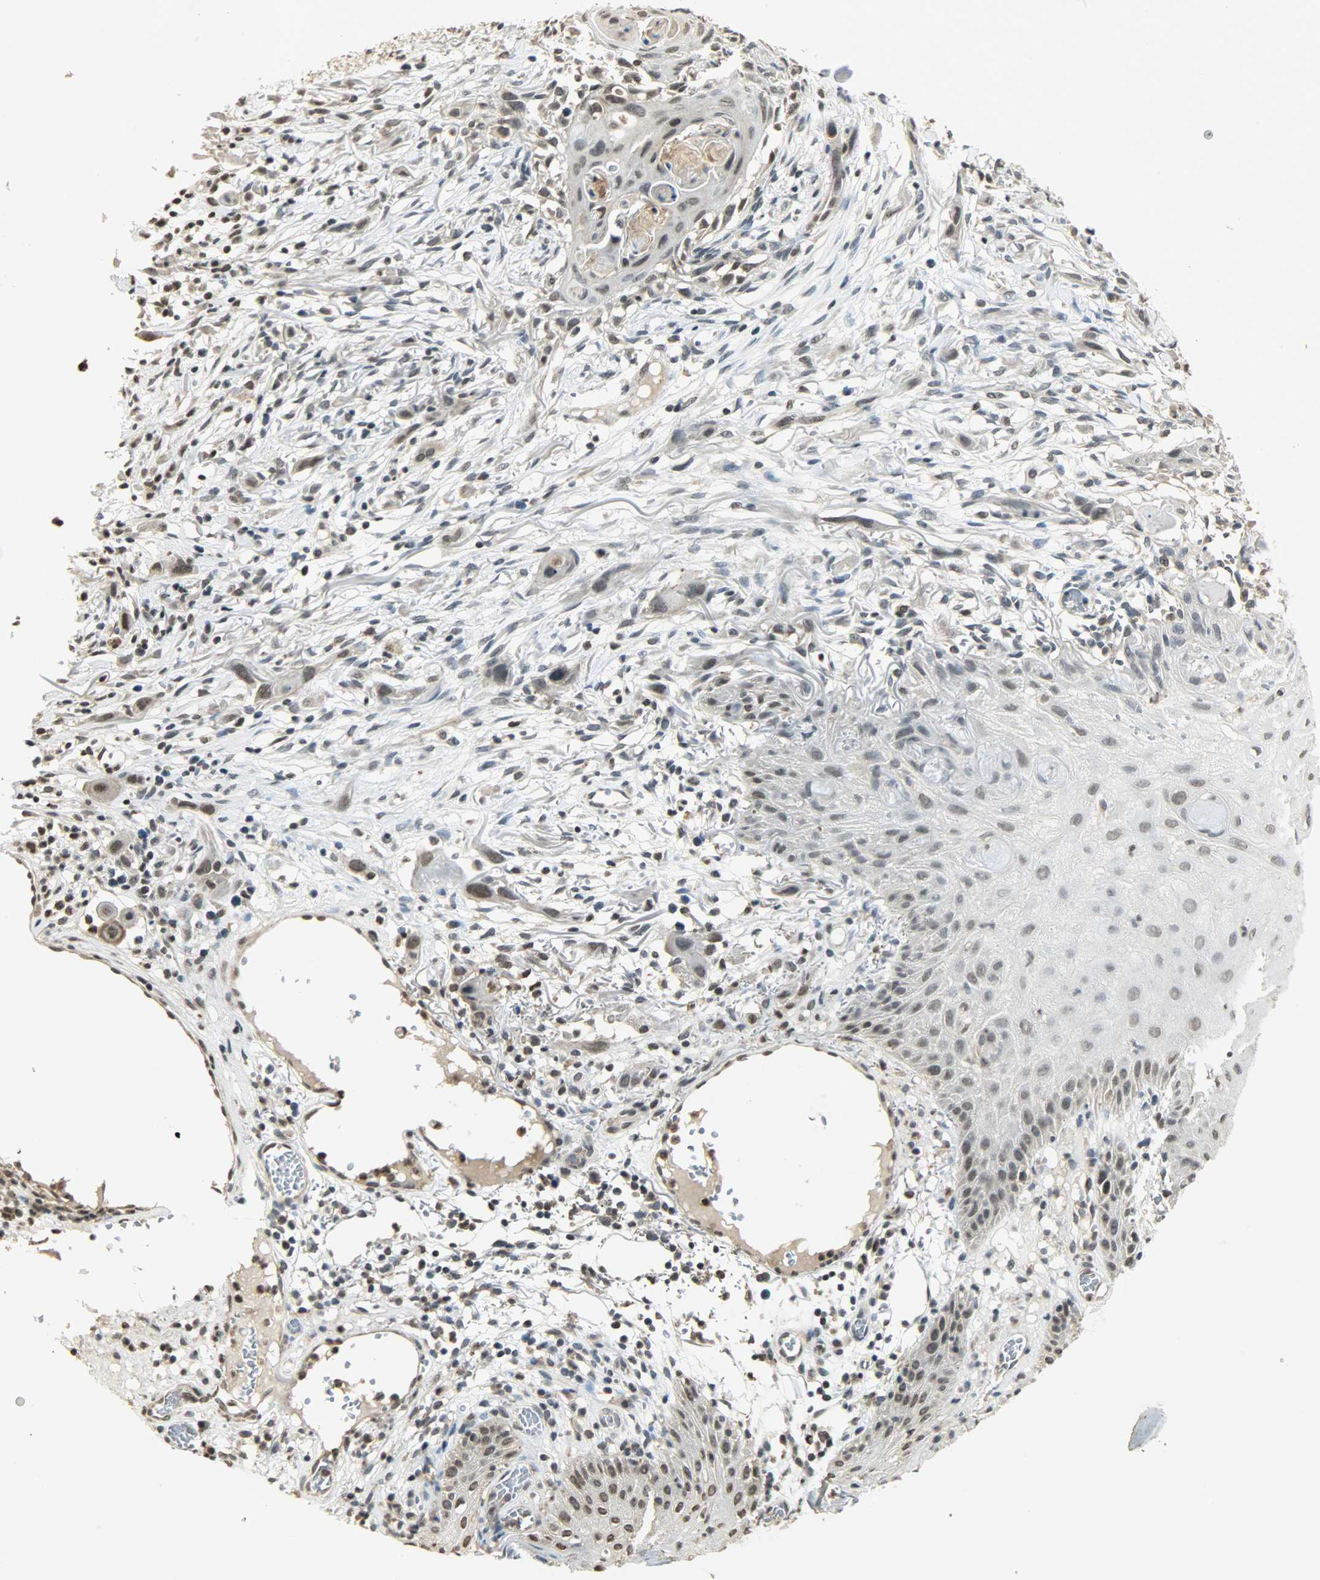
{"staining": {"intensity": "weak", "quantity": "25%-75%", "location": "nuclear"}, "tissue": "skin cancer", "cell_type": "Tumor cells", "image_type": "cancer", "snomed": [{"axis": "morphology", "description": "Normal tissue, NOS"}, {"axis": "morphology", "description": "Squamous cell carcinoma, NOS"}, {"axis": "topography", "description": "Skin"}], "caption": "Protein expression analysis of skin cancer (squamous cell carcinoma) demonstrates weak nuclear staining in approximately 25%-75% of tumor cells.", "gene": "SMARCA5", "patient": {"sex": "female", "age": 59}}